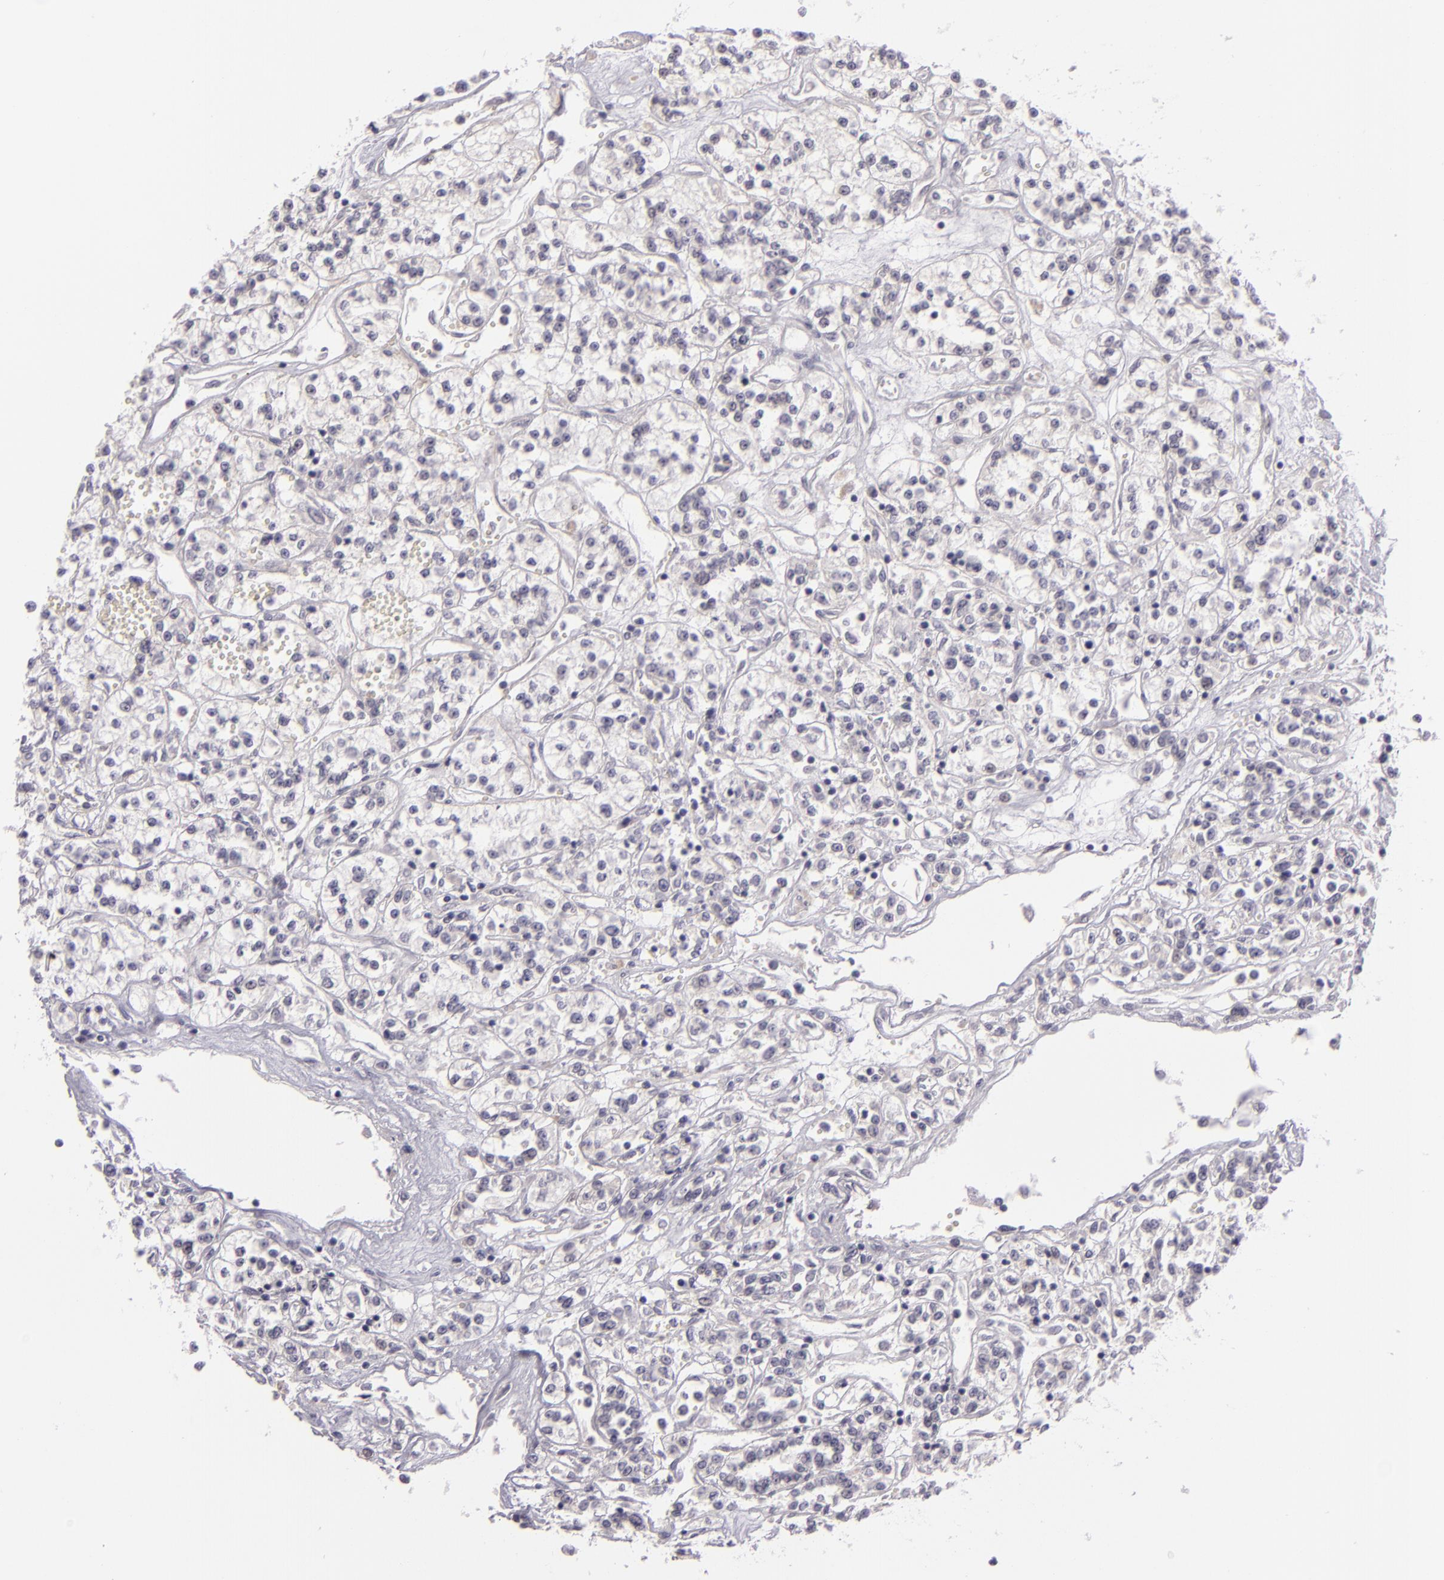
{"staining": {"intensity": "negative", "quantity": "none", "location": "none"}, "tissue": "renal cancer", "cell_type": "Tumor cells", "image_type": "cancer", "snomed": [{"axis": "morphology", "description": "Adenocarcinoma, NOS"}, {"axis": "topography", "description": "Kidney"}], "caption": "The image reveals no staining of tumor cells in renal adenocarcinoma.", "gene": "EGFL6", "patient": {"sex": "female", "age": 76}}